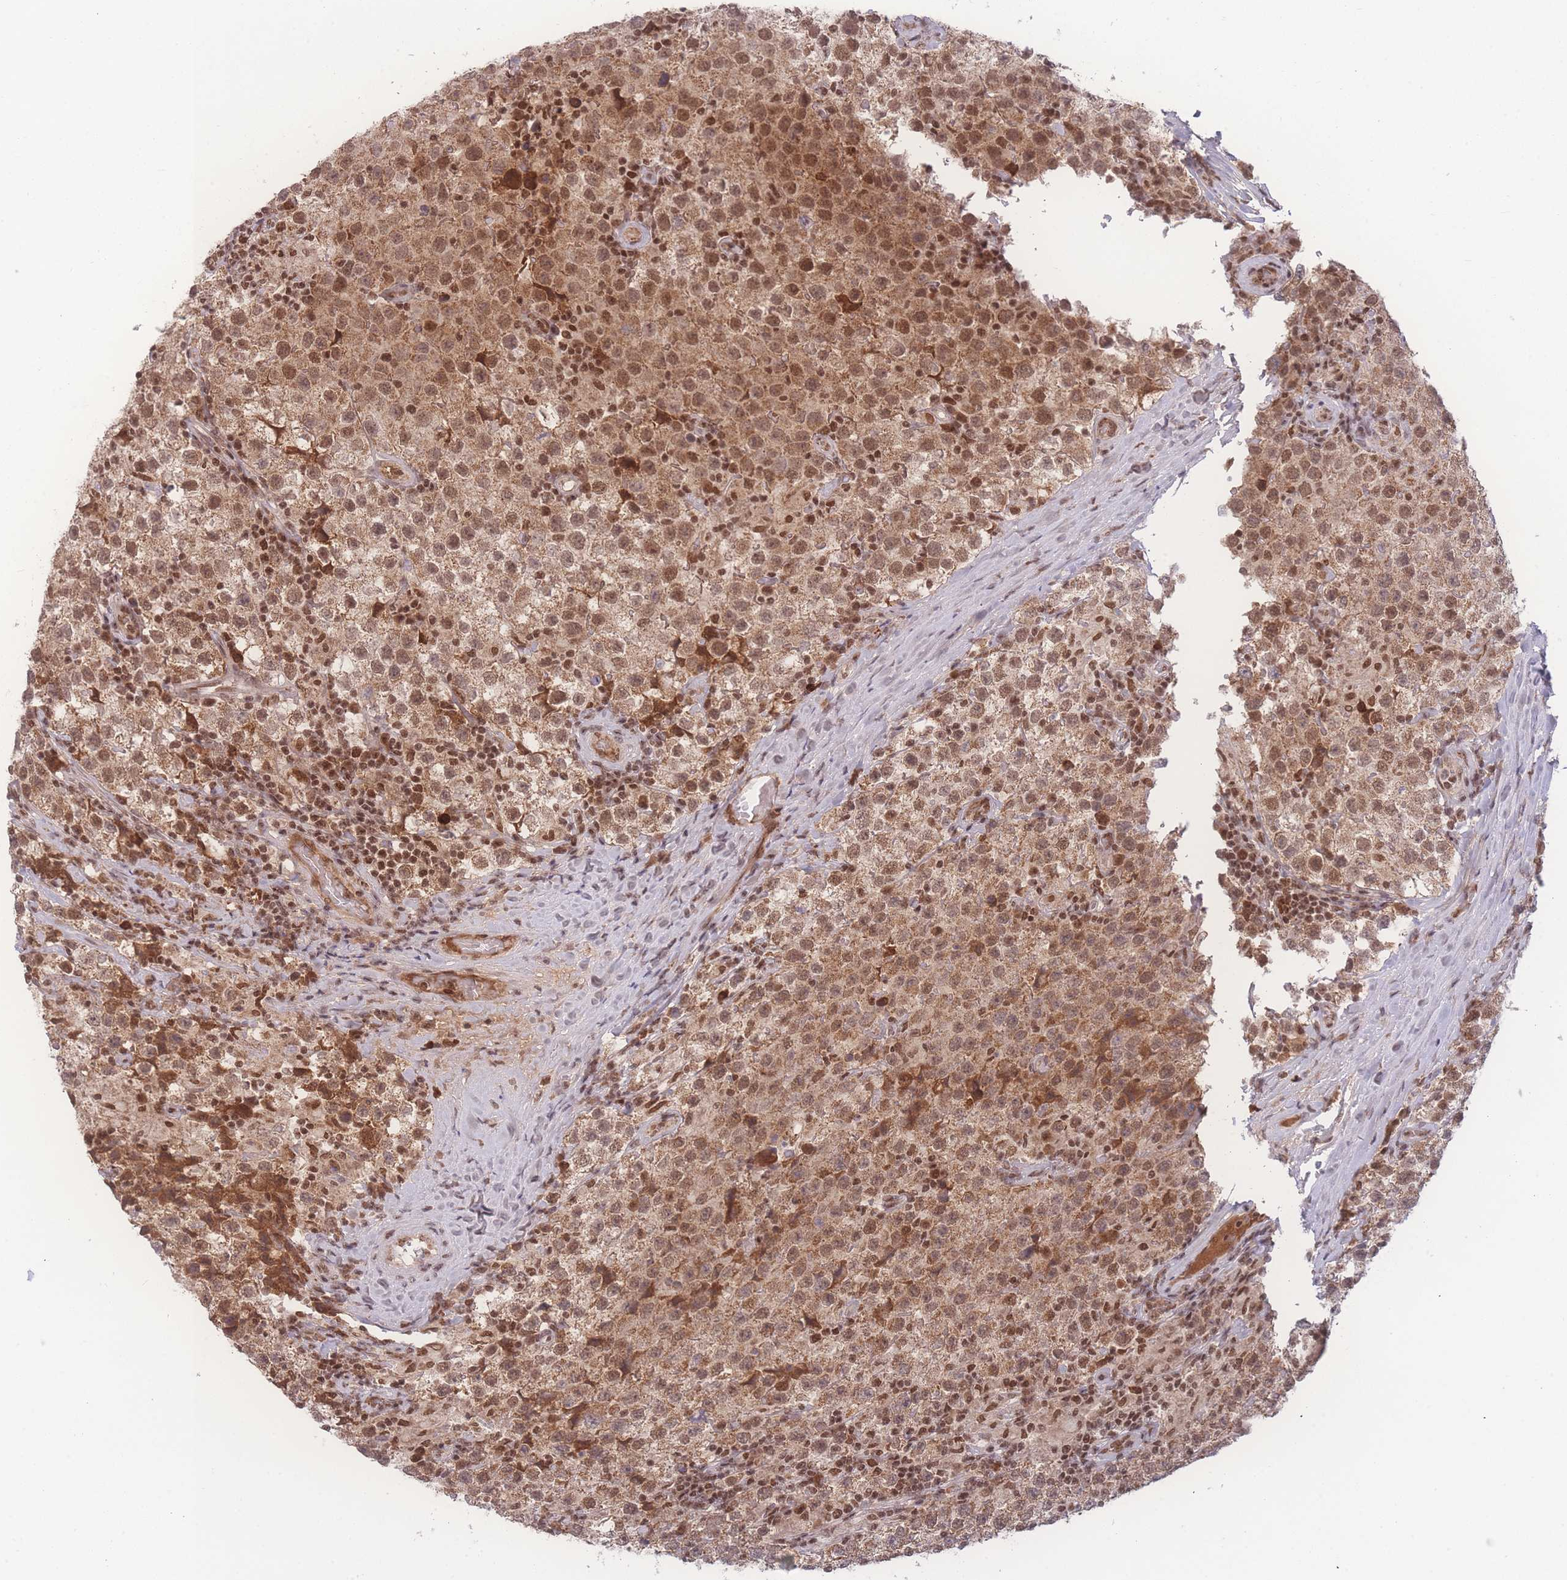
{"staining": {"intensity": "moderate", "quantity": ">75%", "location": "cytoplasmic/membranous,nuclear"}, "tissue": "testis cancer", "cell_type": "Tumor cells", "image_type": "cancer", "snomed": [{"axis": "morphology", "description": "Seminoma, NOS"}, {"axis": "morphology", "description": "Carcinoma, Embryonal, NOS"}, {"axis": "topography", "description": "Testis"}], "caption": "There is medium levels of moderate cytoplasmic/membranous and nuclear positivity in tumor cells of testis cancer (embryonal carcinoma), as demonstrated by immunohistochemical staining (brown color).", "gene": "RAVER1", "patient": {"sex": "male", "age": 41}}